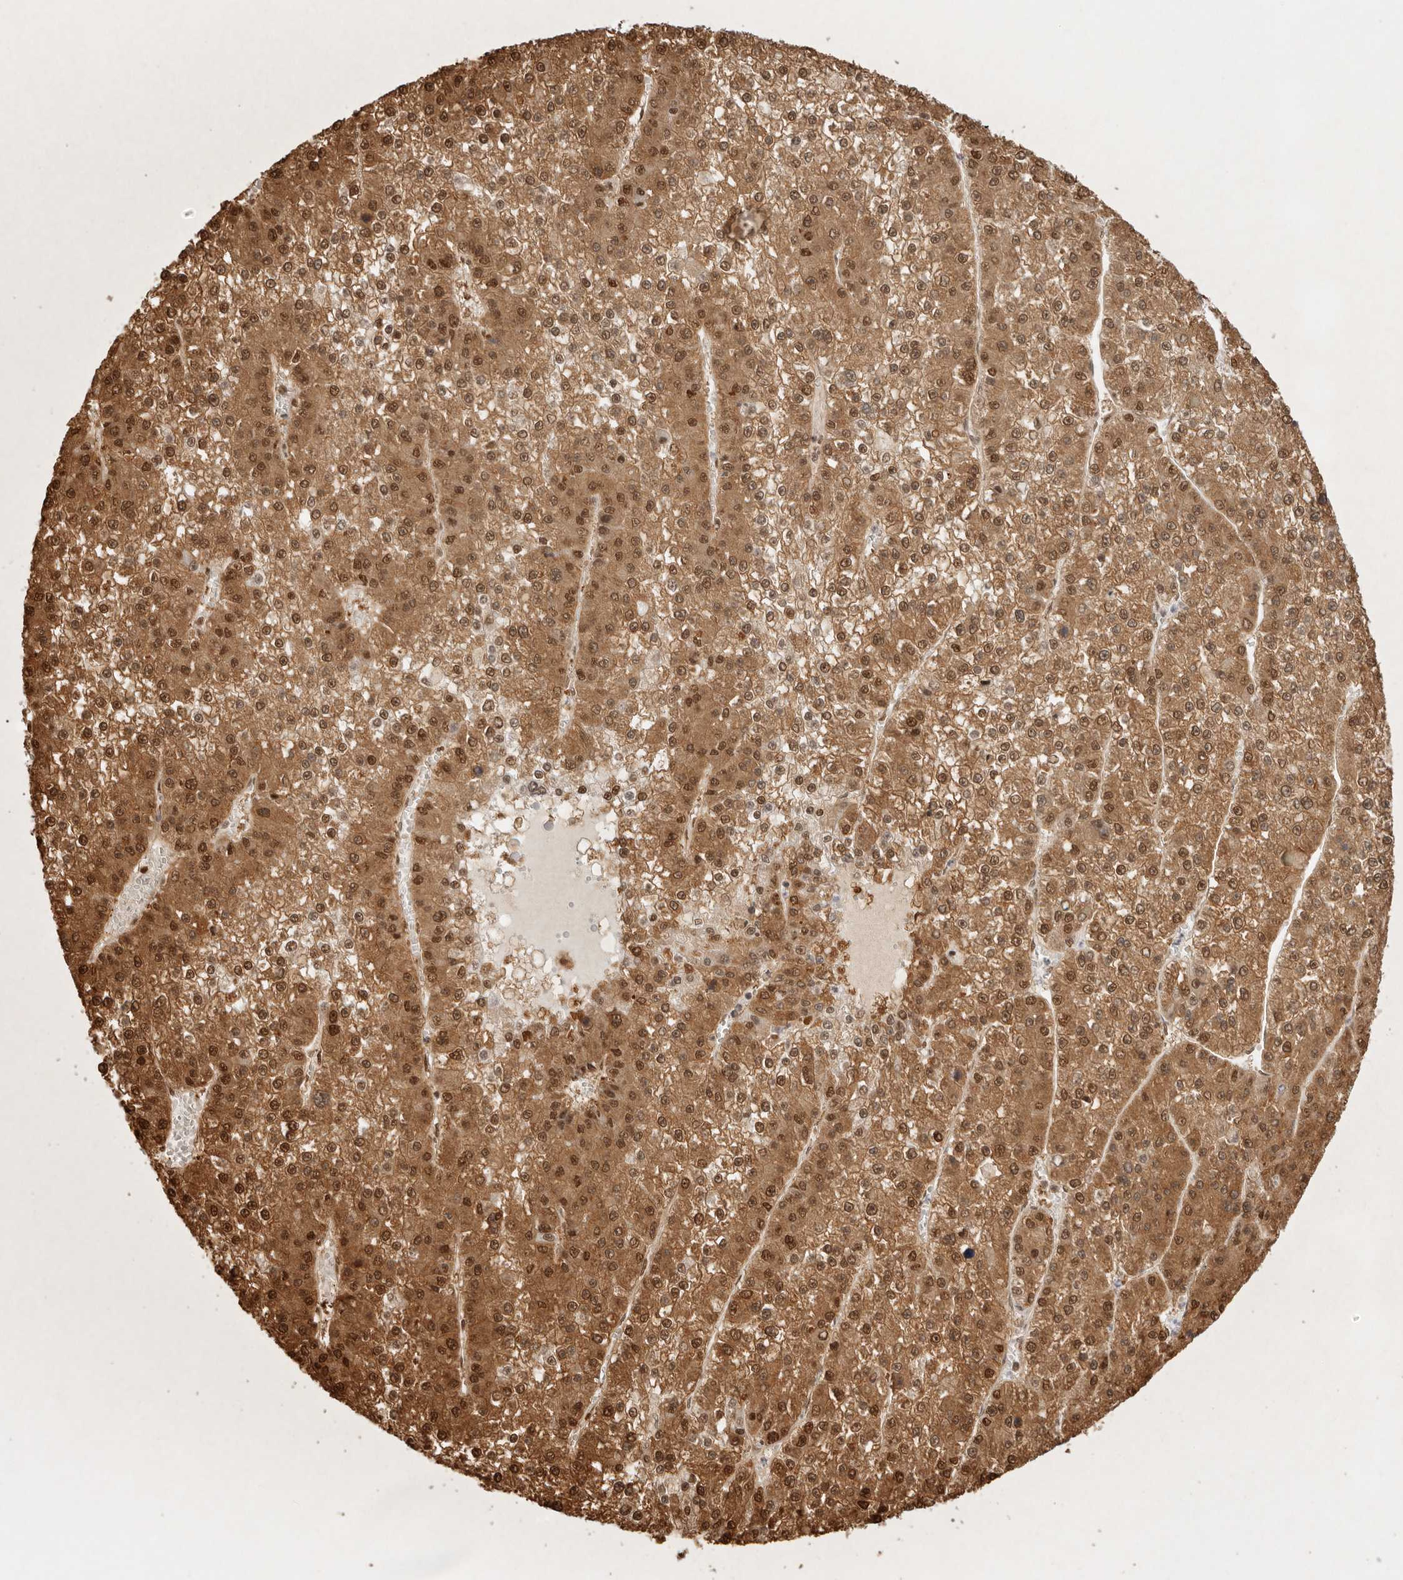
{"staining": {"intensity": "strong", "quantity": ">75%", "location": "cytoplasmic/membranous,nuclear"}, "tissue": "liver cancer", "cell_type": "Tumor cells", "image_type": "cancer", "snomed": [{"axis": "morphology", "description": "Carcinoma, Hepatocellular, NOS"}, {"axis": "topography", "description": "Liver"}], "caption": "This is an image of immunohistochemistry staining of liver cancer, which shows strong expression in the cytoplasmic/membranous and nuclear of tumor cells.", "gene": "PSMA5", "patient": {"sex": "female", "age": 73}}